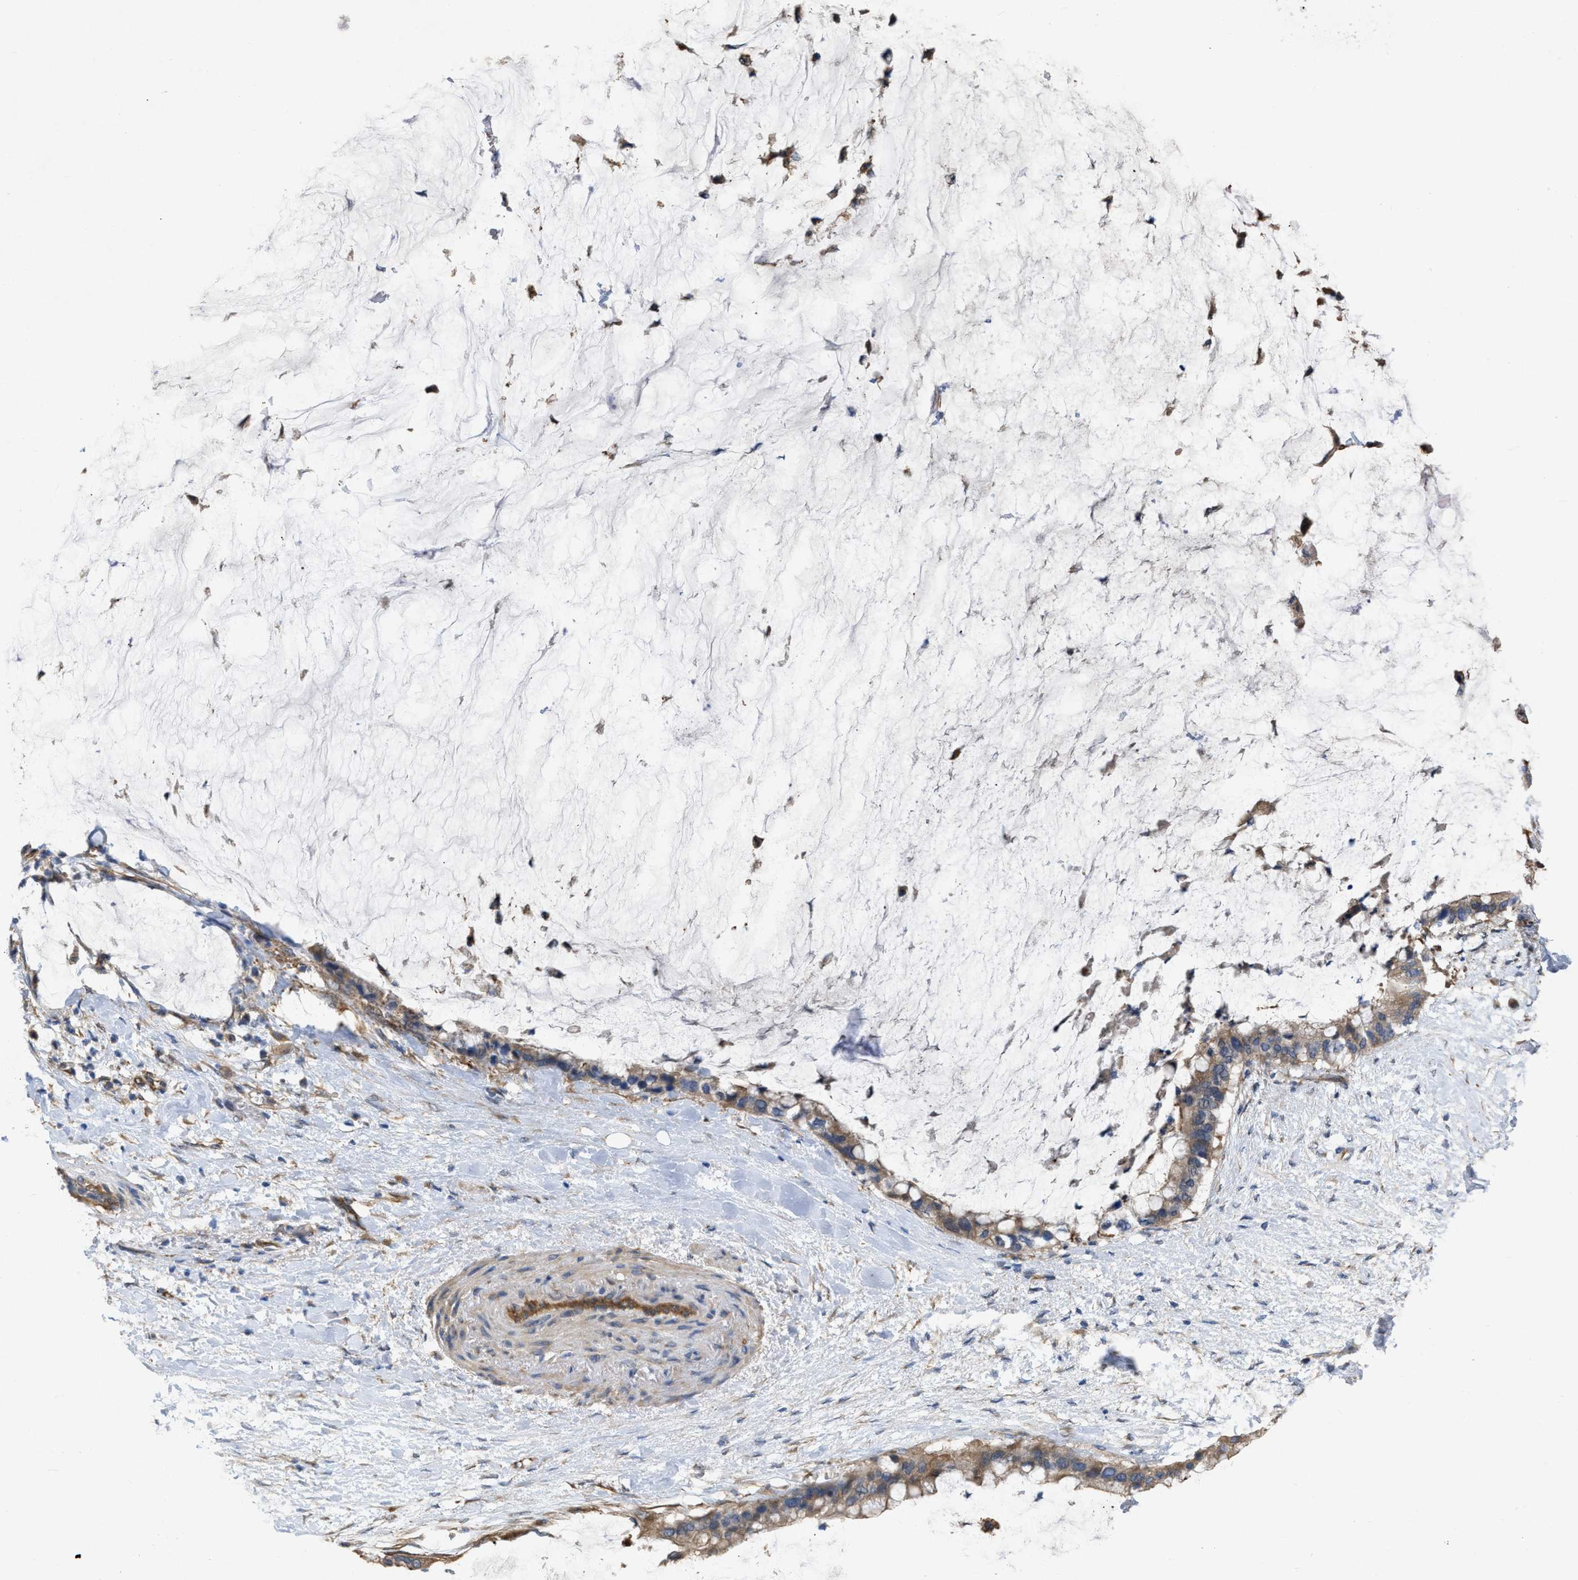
{"staining": {"intensity": "weak", "quantity": ">75%", "location": "cytoplasmic/membranous"}, "tissue": "pancreatic cancer", "cell_type": "Tumor cells", "image_type": "cancer", "snomed": [{"axis": "morphology", "description": "Adenocarcinoma, NOS"}, {"axis": "topography", "description": "Pancreas"}], "caption": "Protein analysis of pancreatic cancer (adenocarcinoma) tissue shows weak cytoplasmic/membranous expression in approximately >75% of tumor cells. (DAB IHC with brightfield microscopy, high magnification).", "gene": "SLC4A11", "patient": {"sex": "male", "age": 41}}